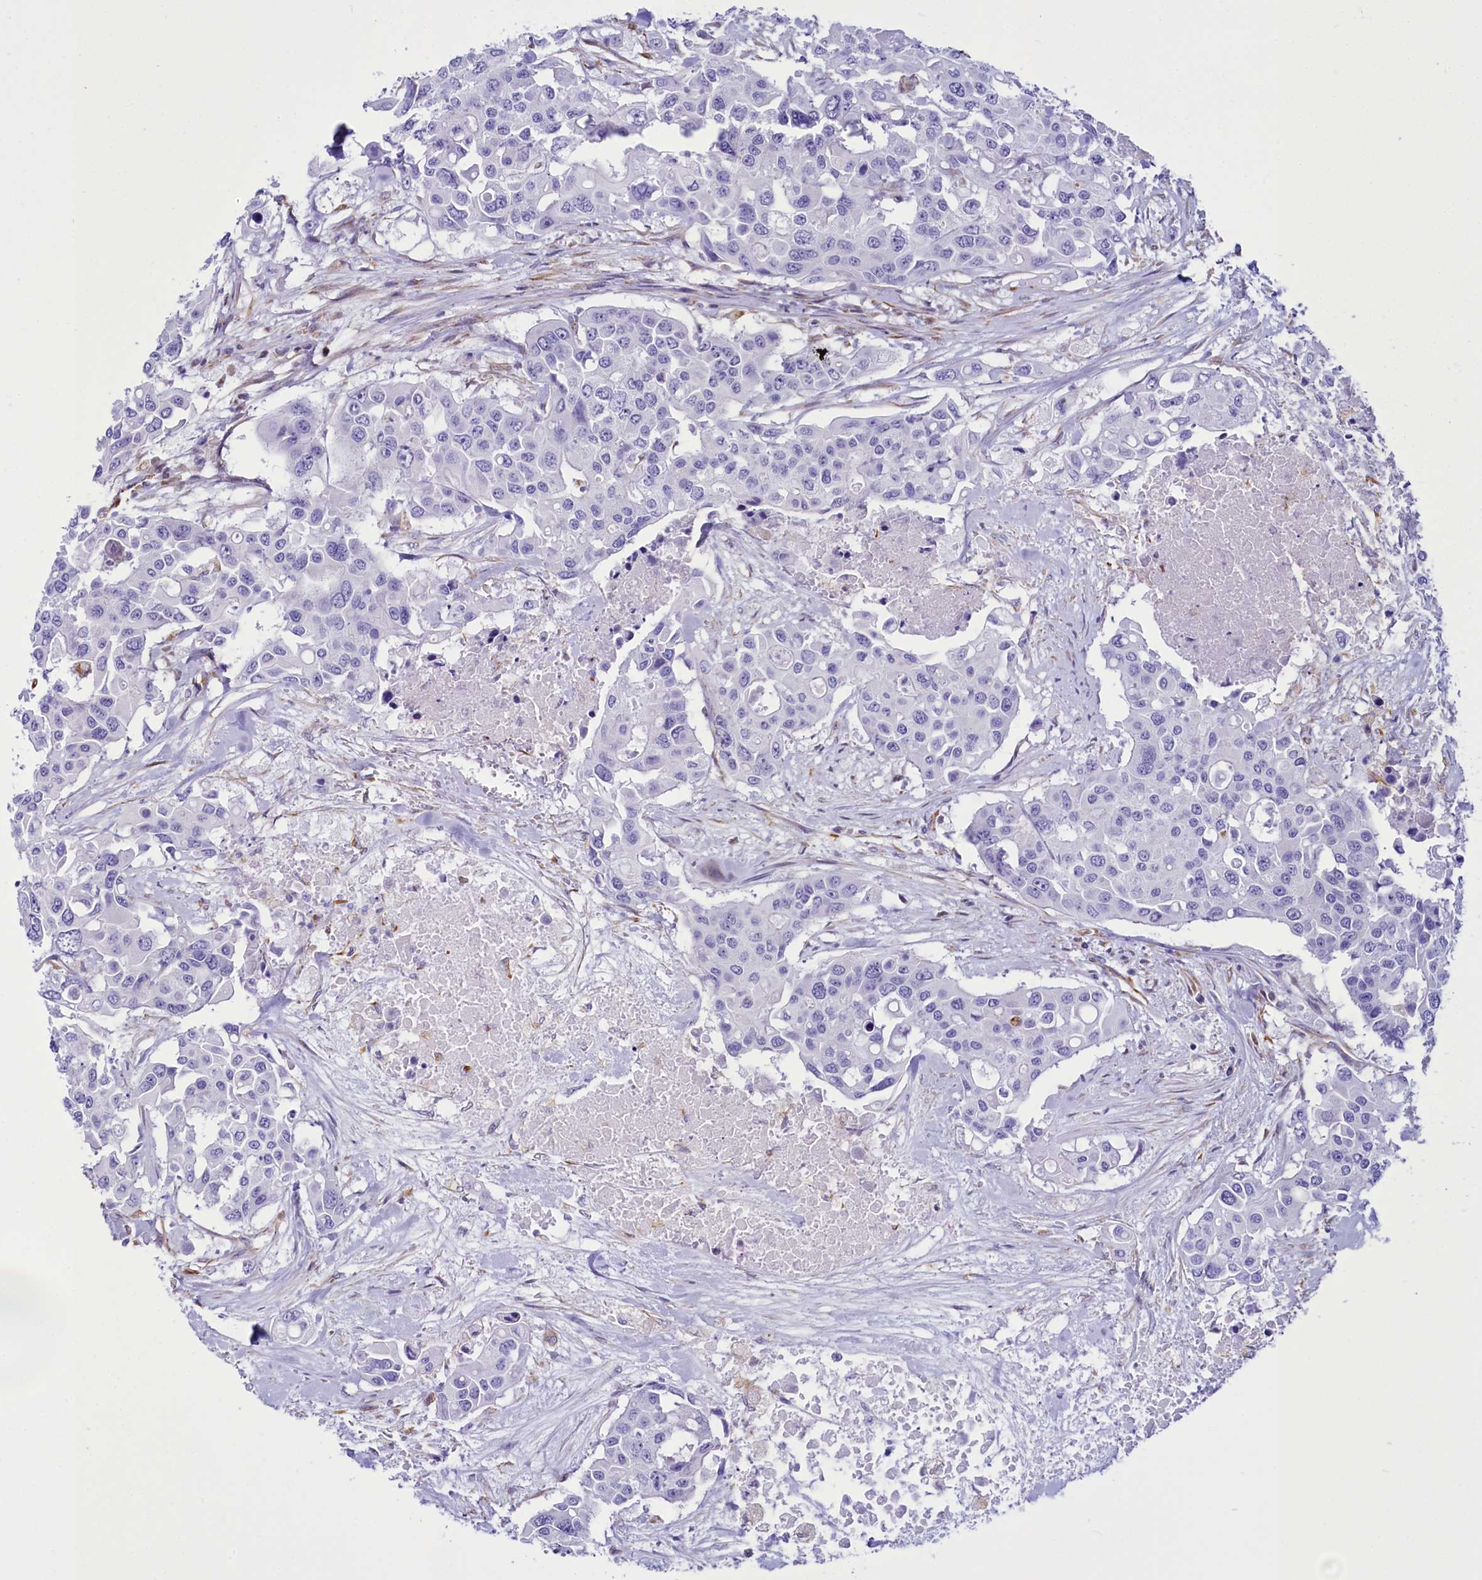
{"staining": {"intensity": "negative", "quantity": "none", "location": "none"}, "tissue": "colorectal cancer", "cell_type": "Tumor cells", "image_type": "cancer", "snomed": [{"axis": "morphology", "description": "Adenocarcinoma, NOS"}, {"axis": "topography", "description": "Colon"}], "caption": "DAB (3,3'-diaminobenzidine) immunohistochemical staining of colorectal cancer exhibits no significant staining in tumor cells.", "gene": "CD99", "patient": {"sex": "male", "age": 77}}